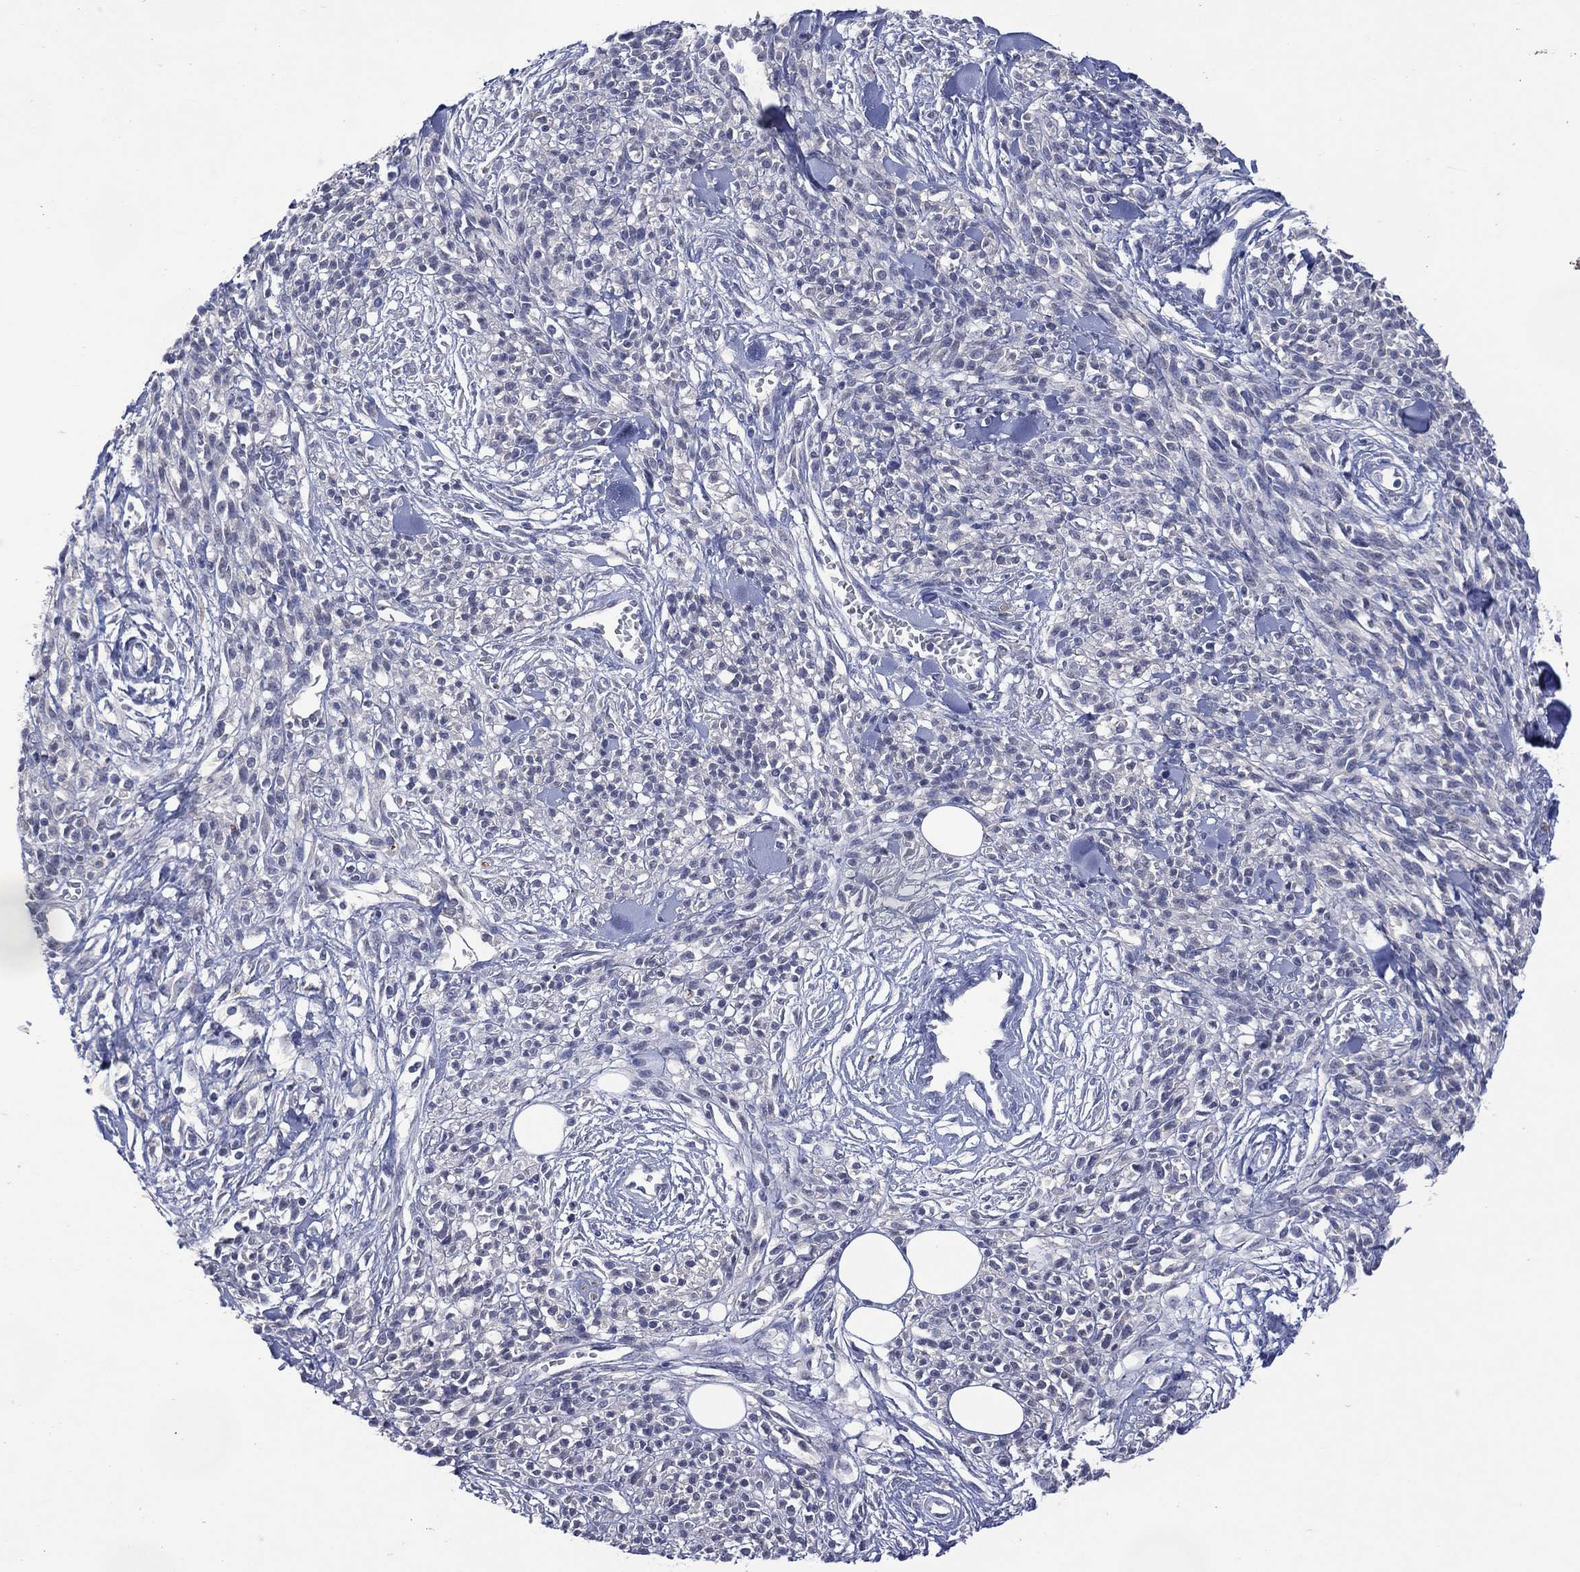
{"staining": {"intensity": "negative", "quantity": "none", "location": "none"}, "tissue": "melanoma", "cell_type": "Tumor cells", "image_type": "cancer", "snomed": [{"axis": "morphology", "description": "Malignant melanoma, NOS"}, {"axis": "topography", "description": "Skin"}, {"axis": "topography", "description": "Skin of trunk"}], "caption": "This micrograph is of melanoma stained with immunohistochemistry (IHC) to label a protein in brown with the nuclei are counter-stained blue. There is no expression in tumor cells.", "gene": "ASB10", "patient": {"sex": "male", "age": 74}}